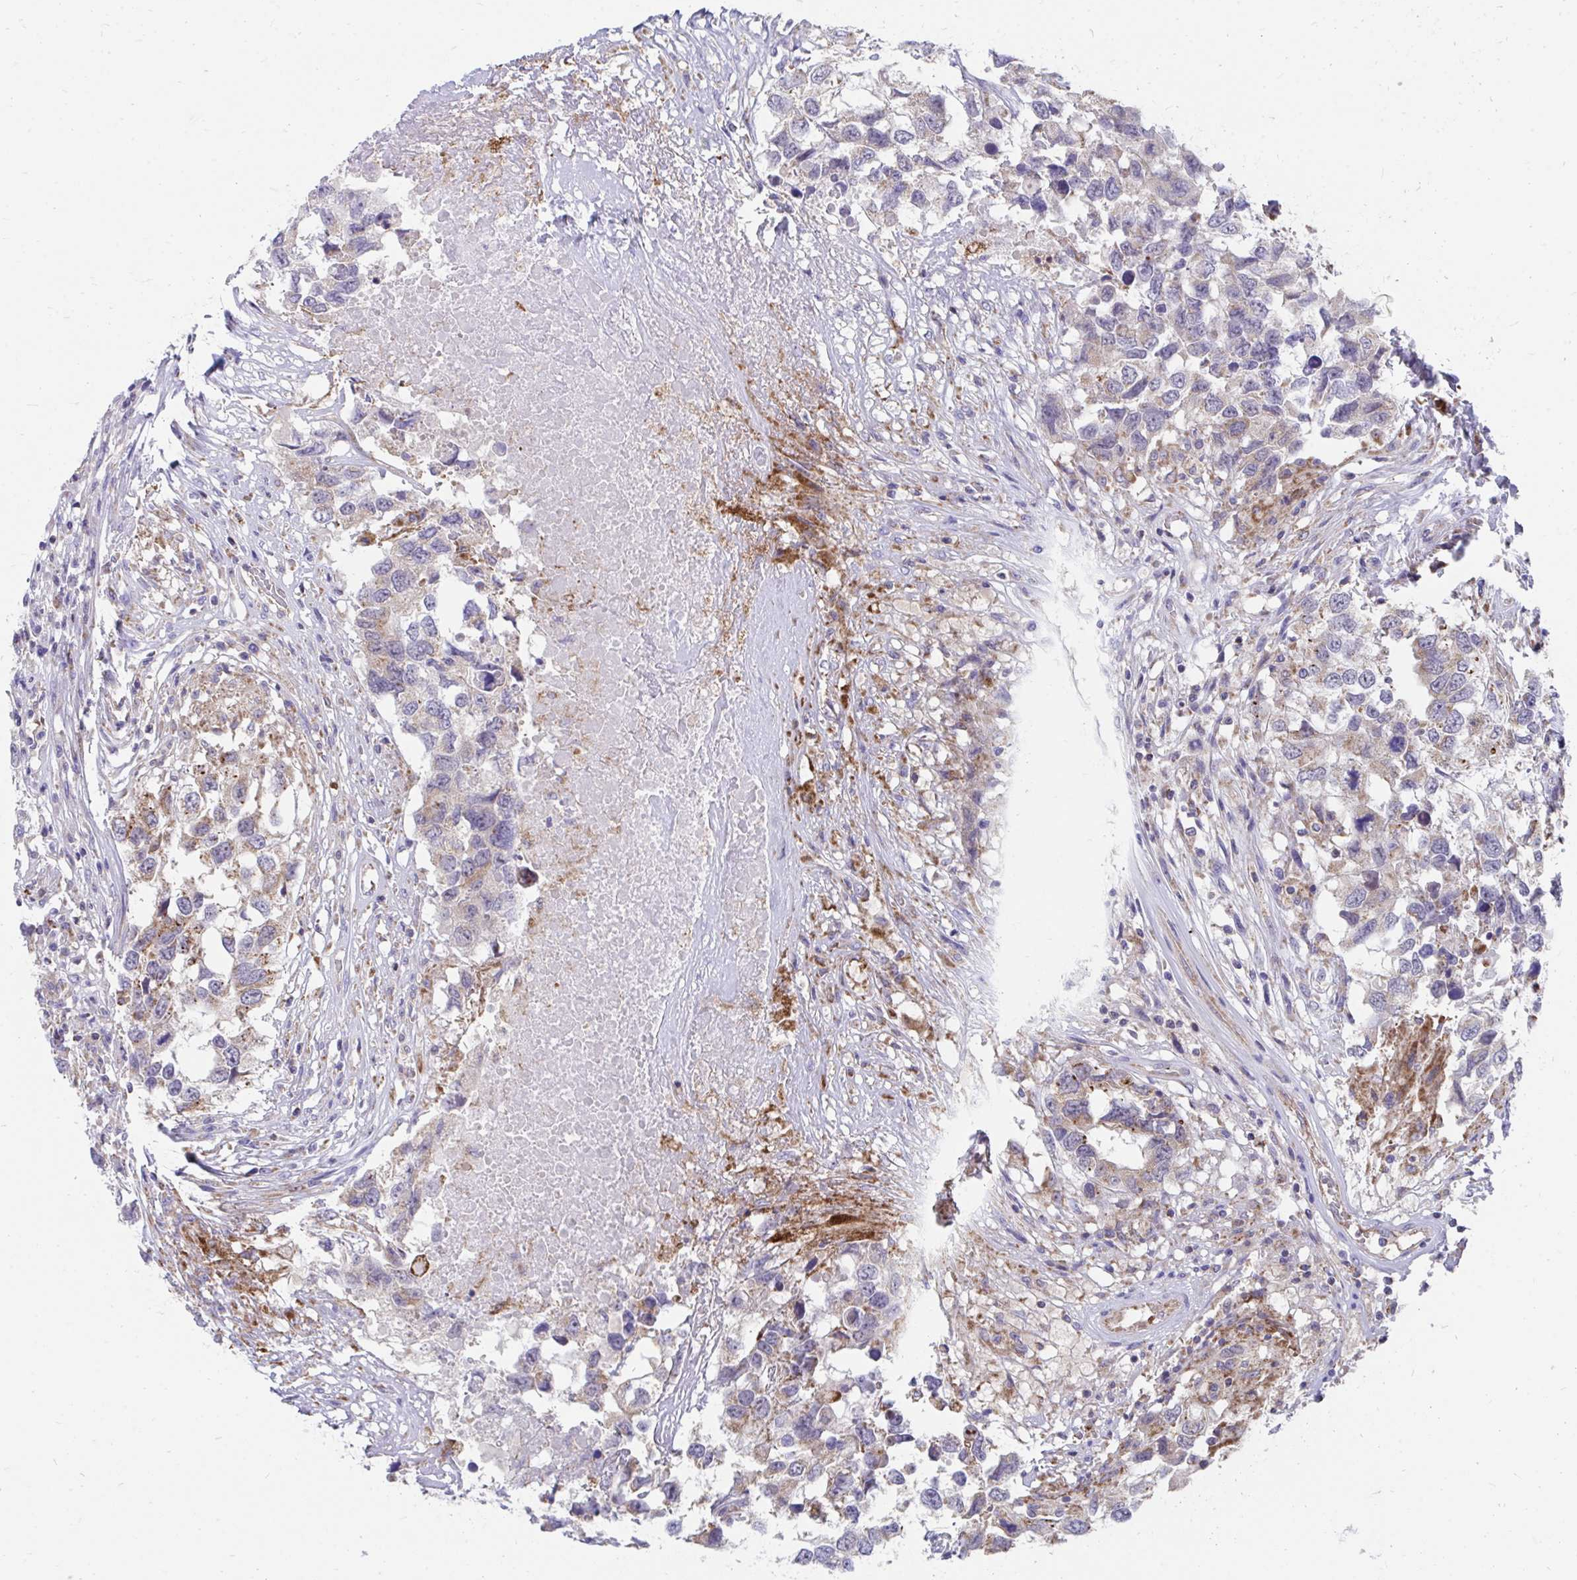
{"staining": {"intensity": "moderate", "quantity": "25%-75%", "location": "cytoplasmic/membranous"}, "tissue": "testis cancer", "cell_type": "Tumor cells", "image_type": "cancer", "snomed": [{"axis": "morphology", "description": "Carcinoma, Embryonal, NOS"}, {"axis": "topography", "description": "Testis"}], "caption": "Moderate cytoplasmic/membranous protein expression is identified in about 25%-75% of tumor cells in testis cancer.", "gene": "FHIP1B", "patient": {"sex": "male", "age": 83}}